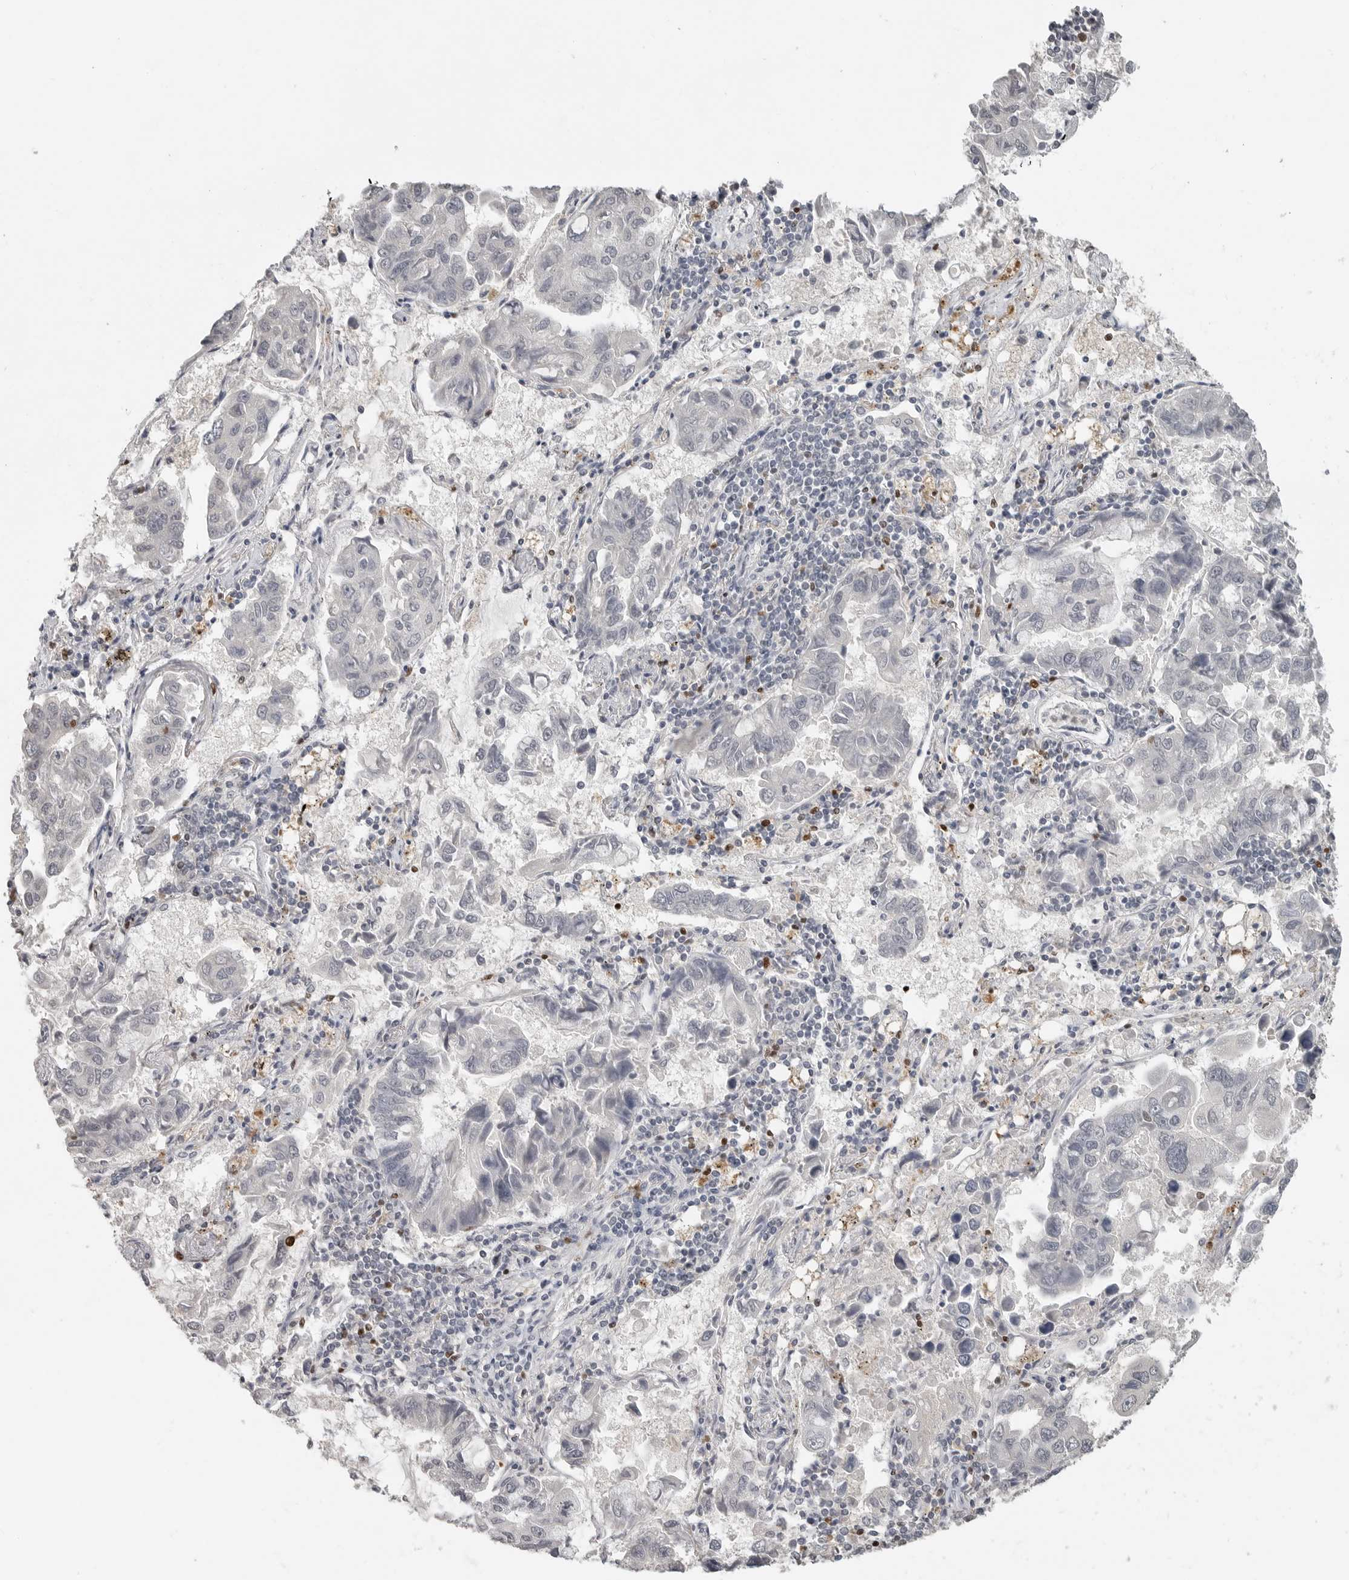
{"staining": {"intensity": "negative", "quantity": "none", "location": "none"}, "tissue": "lung cancer", "cell_type": "Tumor cells", "image_type": "cancer", "snomed": [{"axis": "morphology", "description": "Adenocarcinoma, NOS"}, {"axis": "topography", "description": "Lung"}], "caption": "This micrograph is of lung cancer (adenocarcinoma) stained with IHC to label a protein in brown with the nuclei are counter-stained blue. There is no expression in tumor cells.", "gene": "FOXP3", "patient": {"sex": "male", "age": 64}}